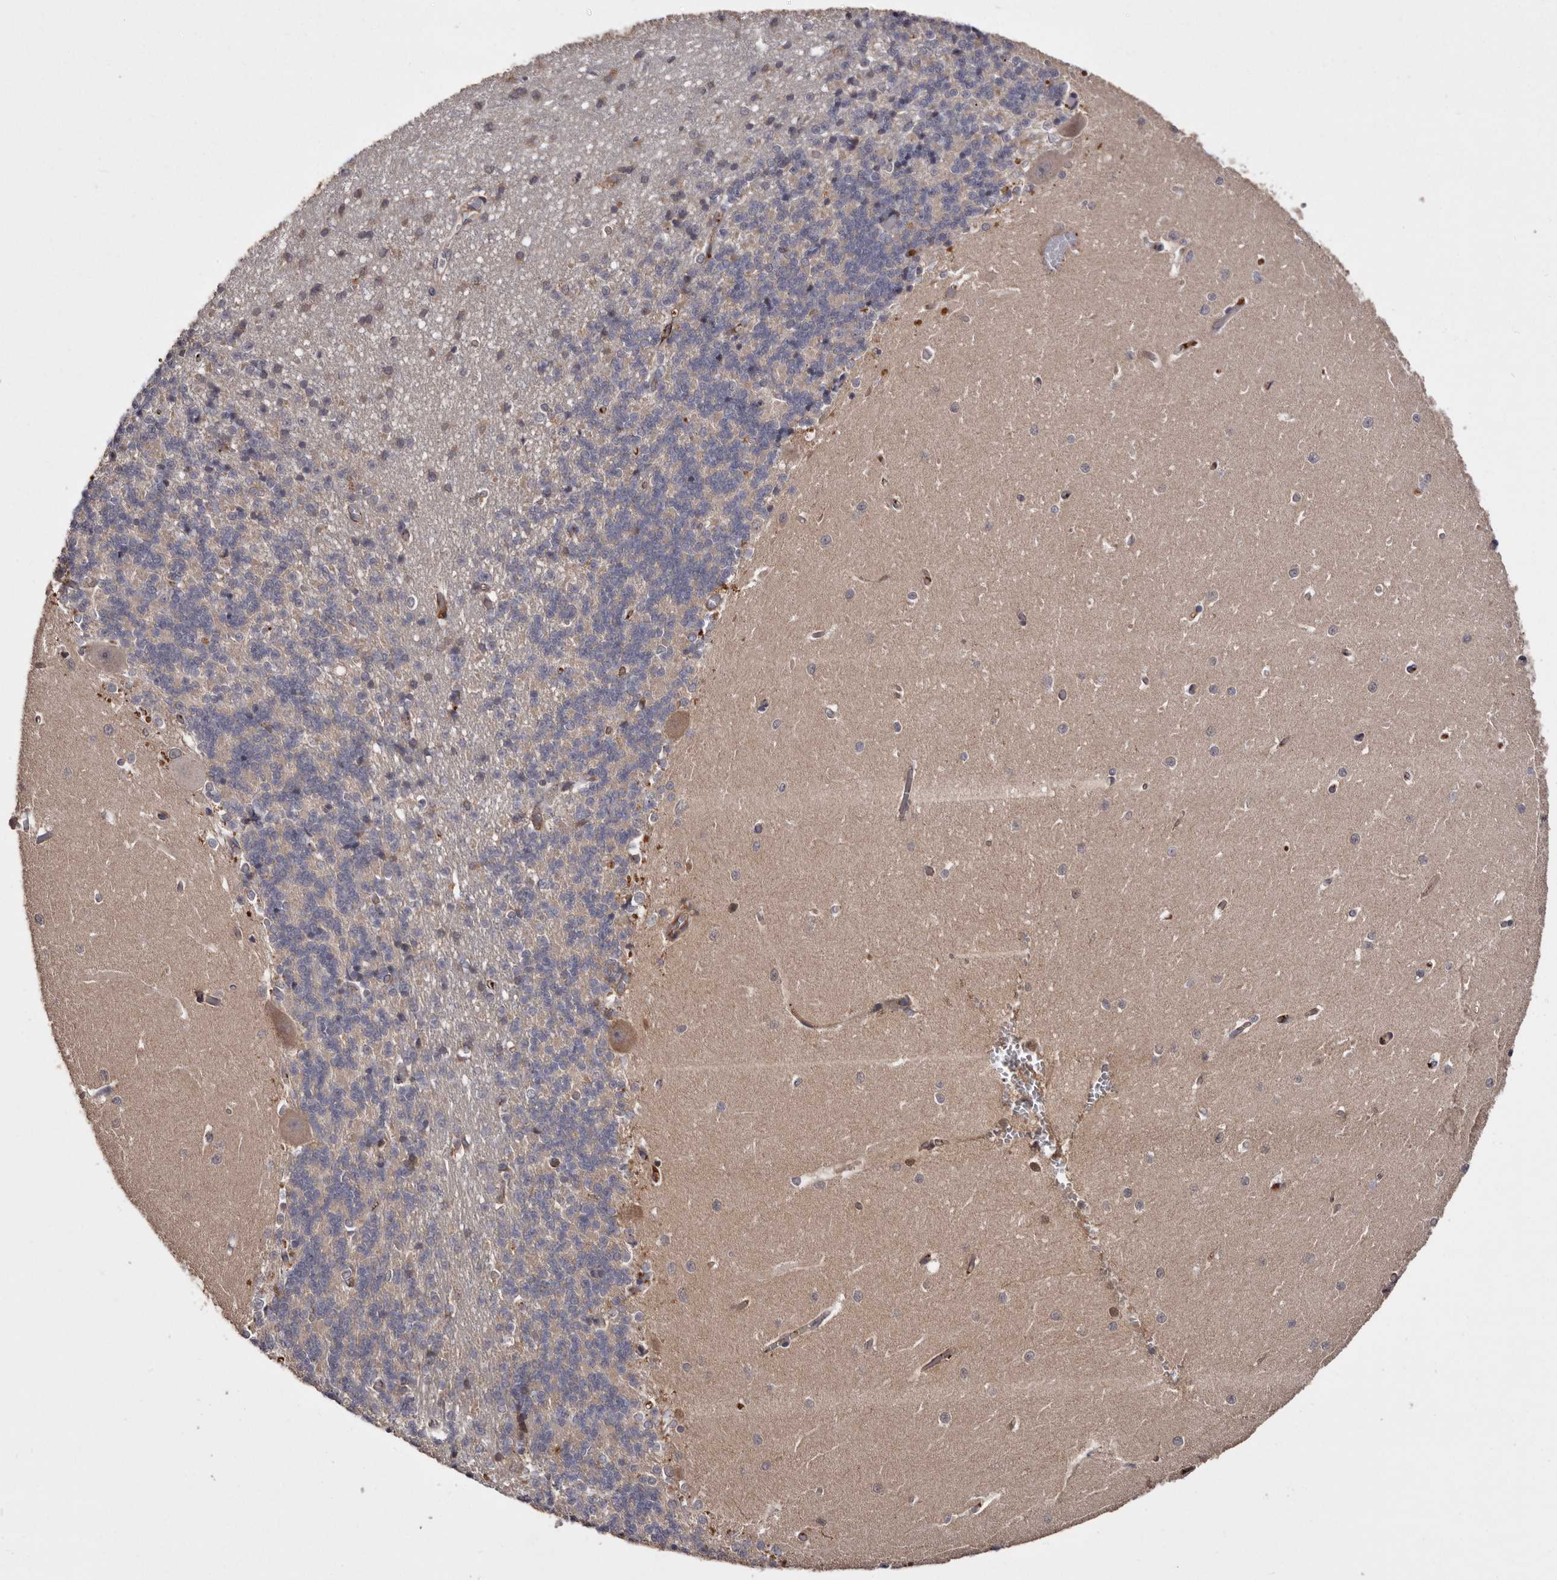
{"staining": {"intensity": "weak", "quantity": "<25%", "location": "cytoplasmic/membranous"}, "tissue": "cerebellum", "cell_type": "Cells in granular layer", "image_type": "normal", "snomed": [{"axis": "morphology", "description": "Normal tissue, NOS"}, {"axis": "topography", "description": "Cerebellum"}], "caption": "A histopathology image of cerebellum stained for a protein demonstrates no brown staining in cells in granular layer.", "gene": "CYP1B1", "patient": {"sex": "male", "age": 37}}